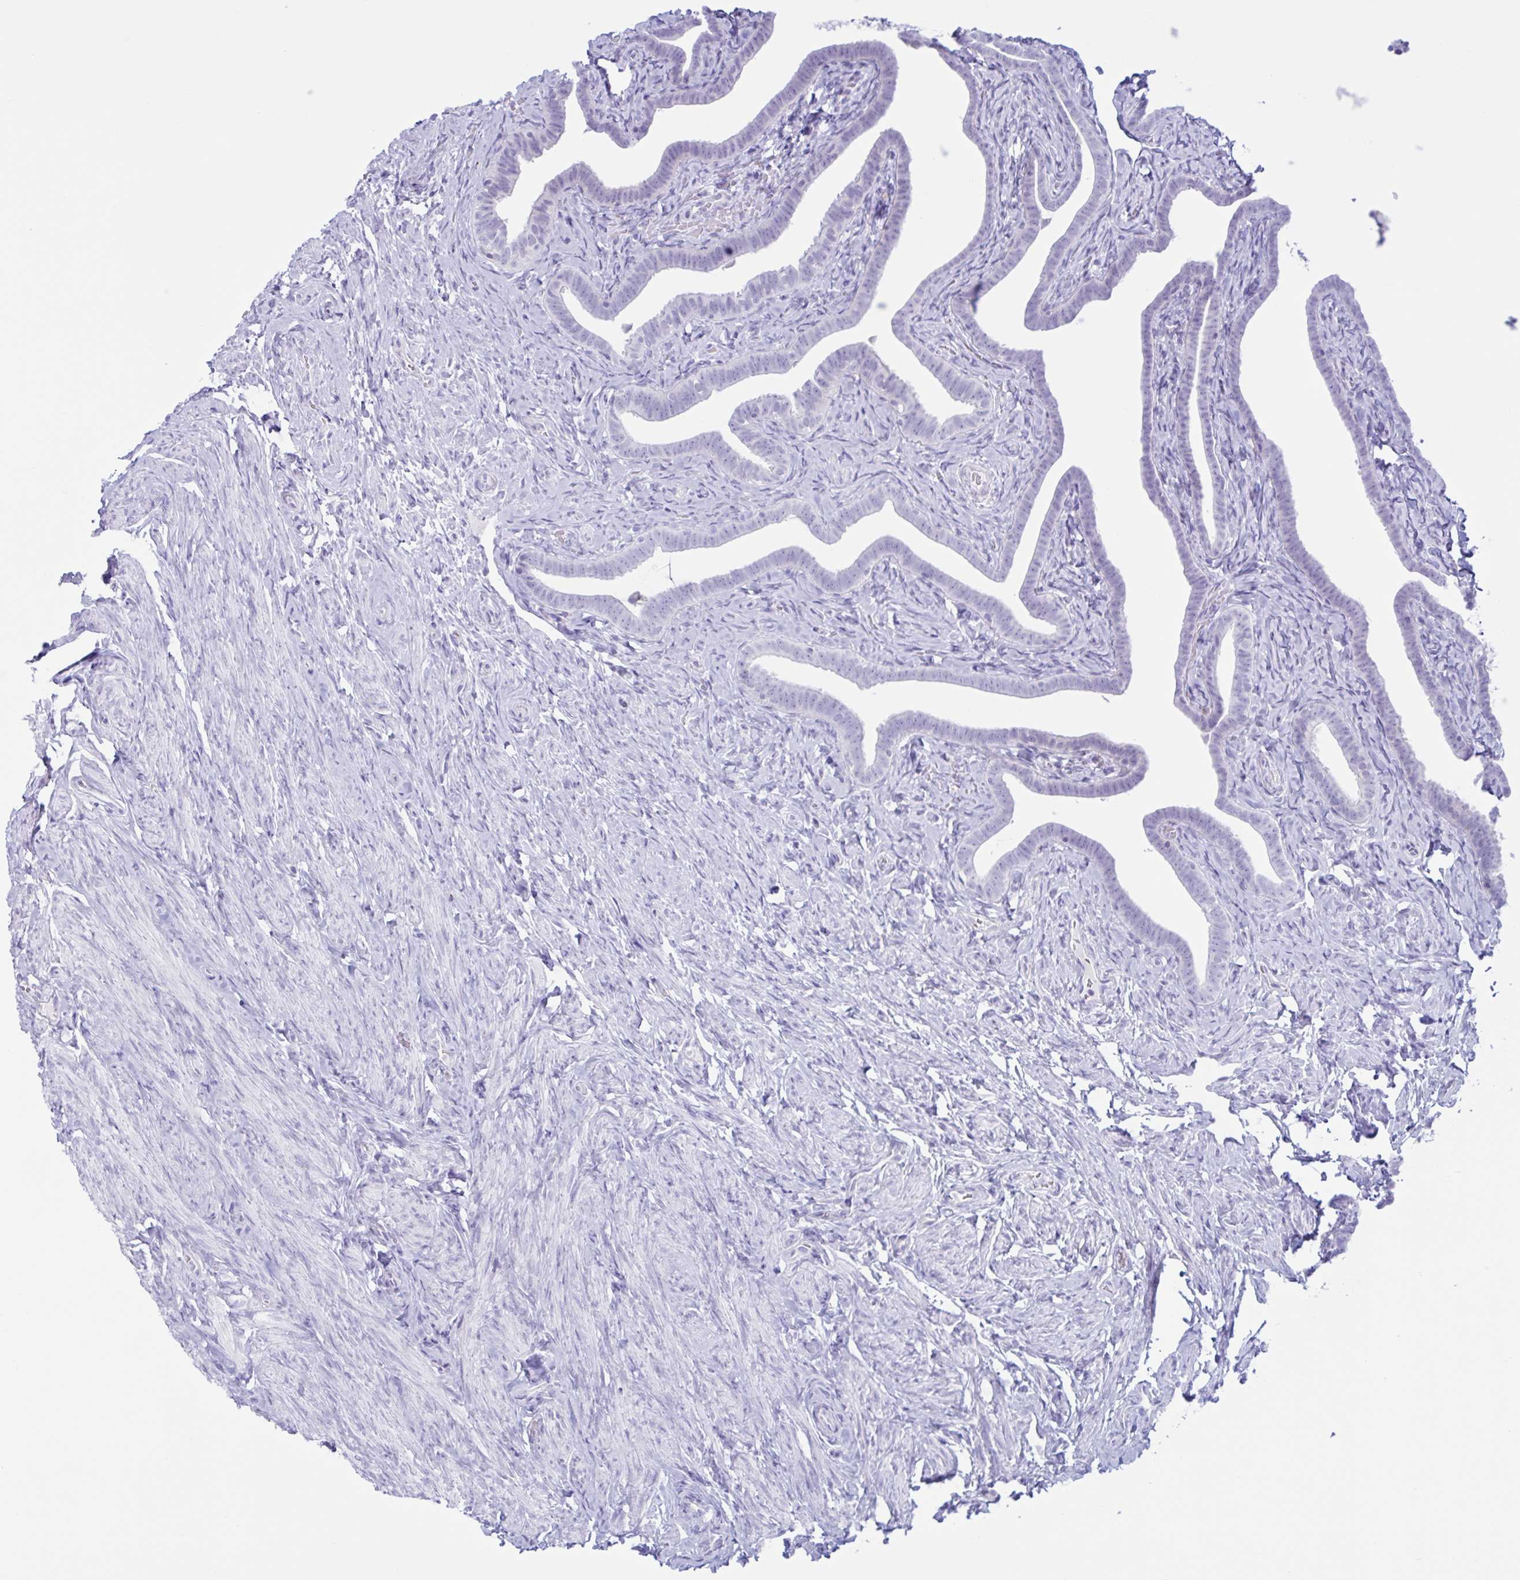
{"staining": {"intensity": "negative", "quantity": "none", "location": "none"}, "tissue": "fallopian tube", "cell_type": "Glandular cells", "image_type": "normal", "snomed": [{"axis": "morphology", "description": "Normal tissue, NOS"}, {"axis": "topography", "description": "Fallopian tube"}], "caption": "The immunohistochemistry (IHC) photomicrograph has no significant expression in glandular cells of fallopian tube.", "gene": "XCL1", "patient": {"sex": "female", "age": 69}}